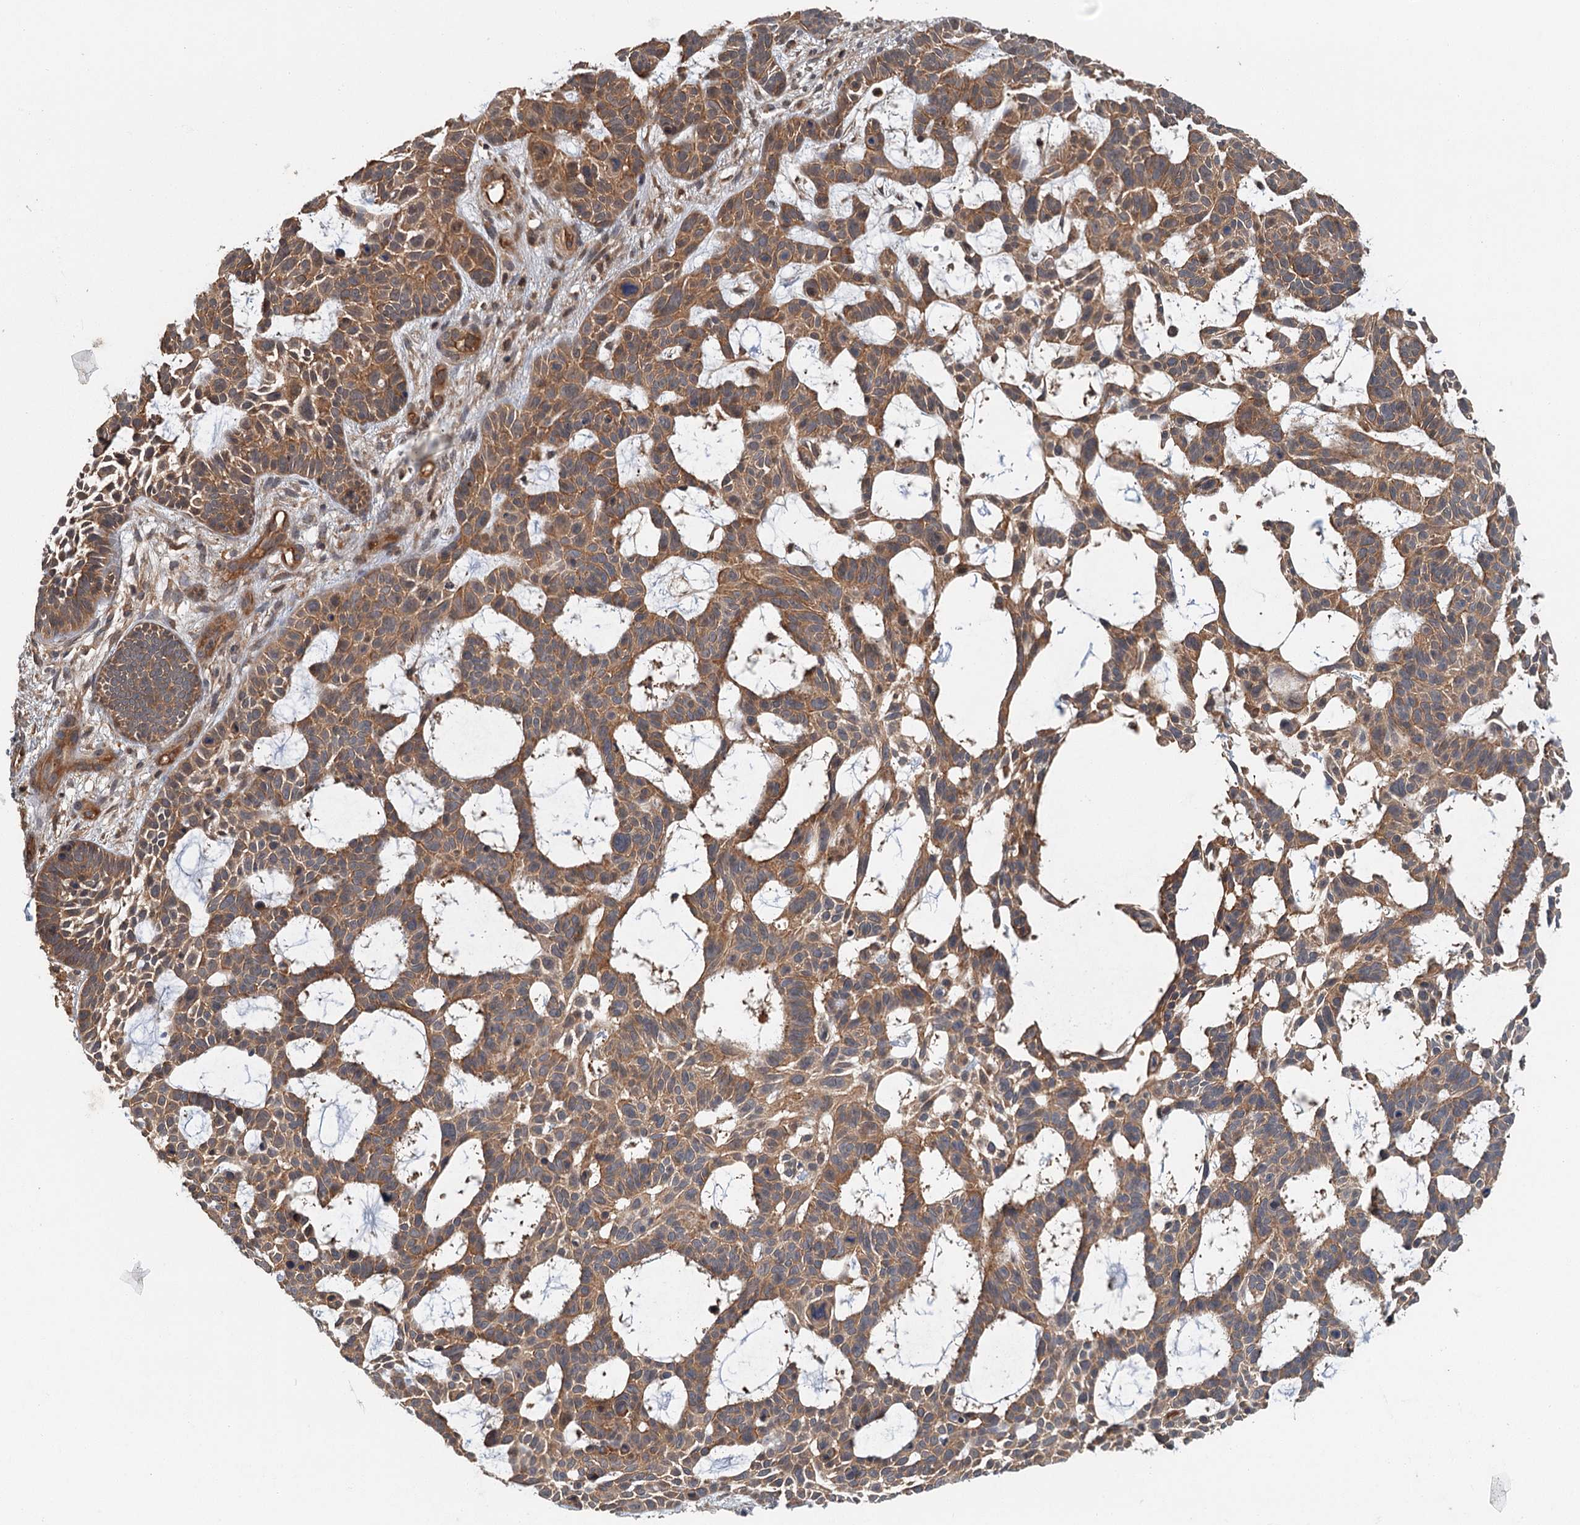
{"staining": {"intensity": "moderate", "quantity": ">75%", "location": "cytoplasmic/membranous"}, "tissue": "skin cancer", "cell_type": "Tumor cells", "image_type": "cancer", "snomed": [{"axis": "morphology", "description": "Basal cell carcinoma"}, {"axis": "topography", "description": "Skin"}], "caption": "Skin cancer tissue displays moderate cytoplasmic/membranous positivity in about >75% of tumor cells, visualized by immunohistochemistry.", "gene": "ZNF527", "patient": {"sex": "male", "age": 89}}